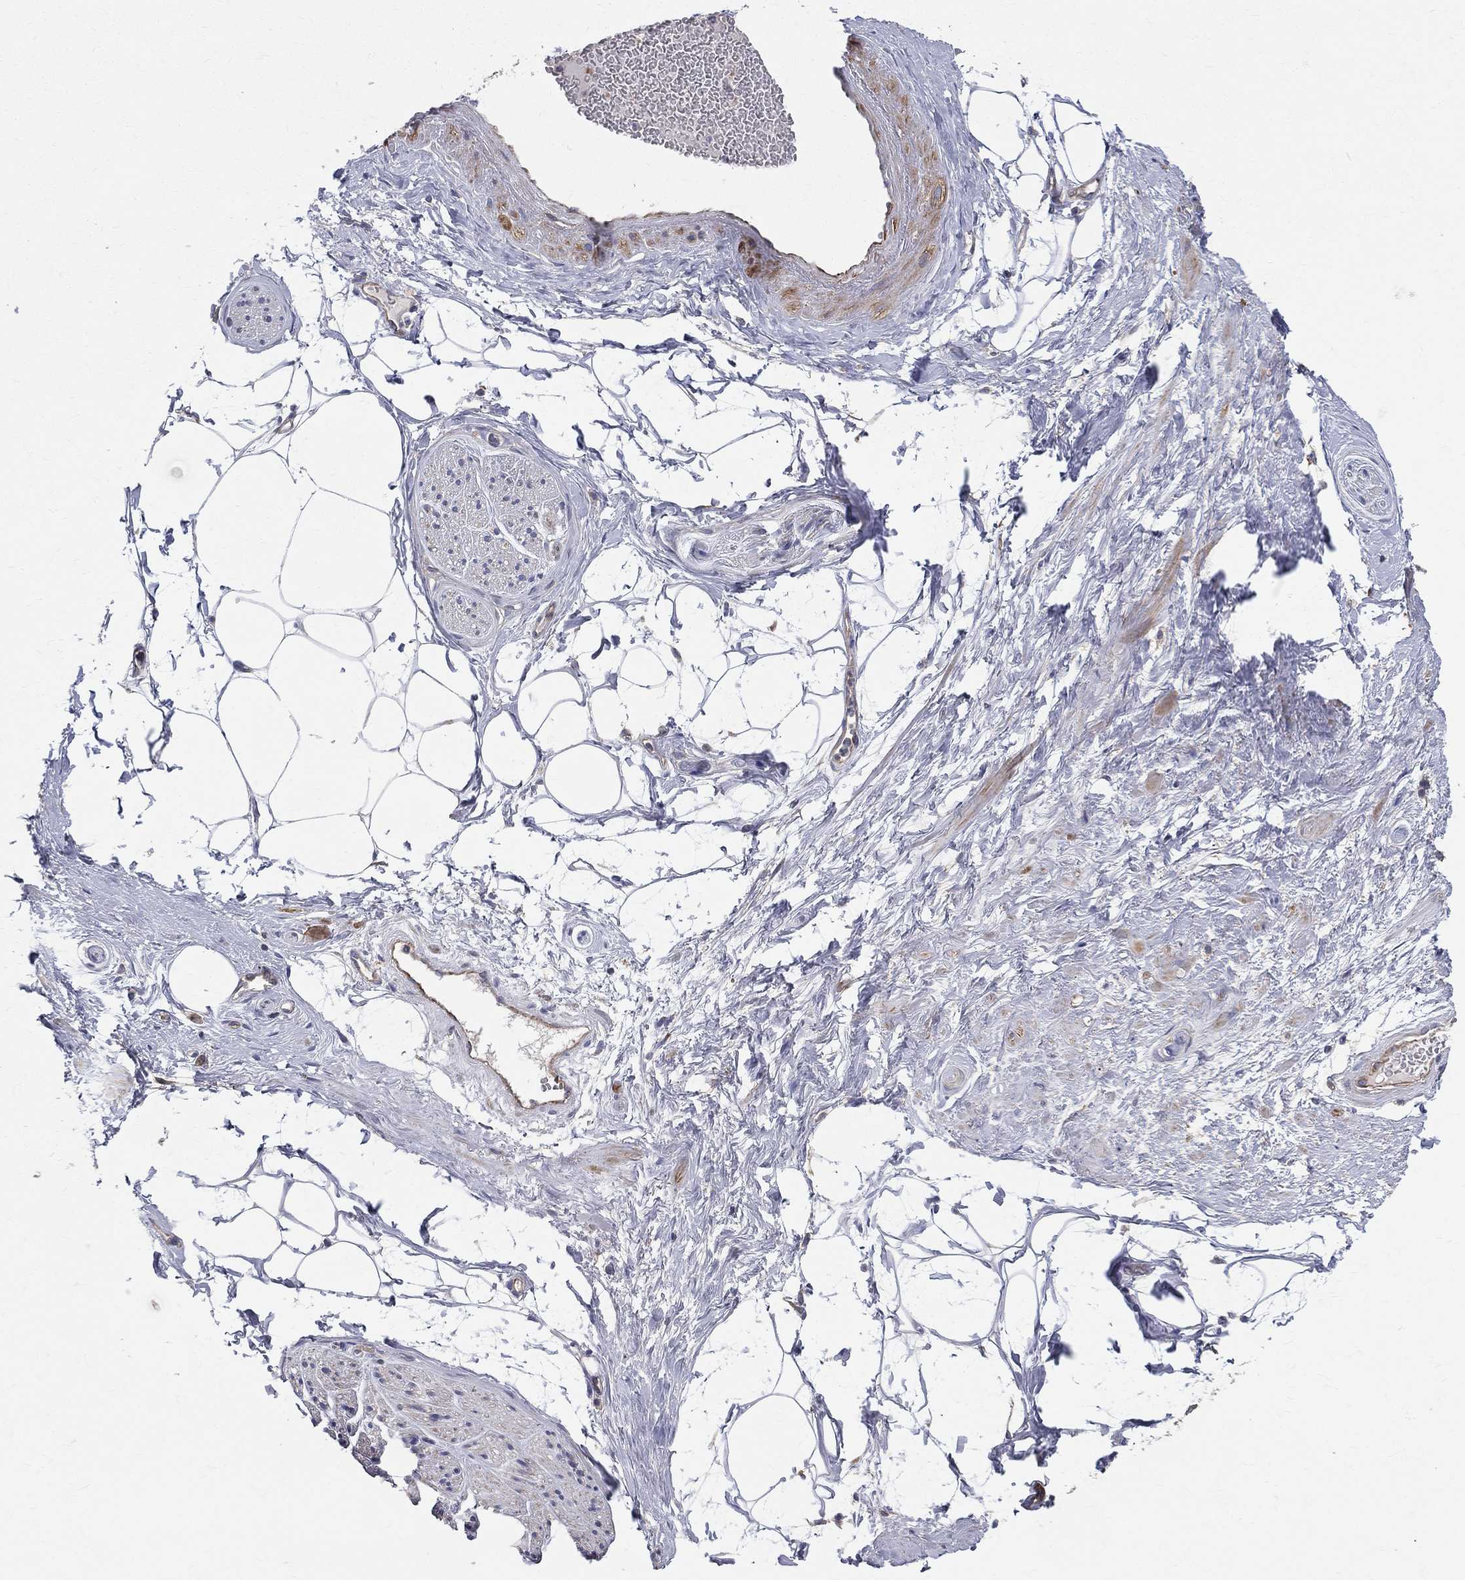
{"staining": {"intensity": "negative", "quantity": "none", "location": "none"}, "tissue": "adipose tissue", "cell_type": "Adipocytes", "image_type": "normal", "snomed": [{"axis": "morphology", "description": "Normal tissue, NOS"}, {"axis": "topography", "description": "Prostate"}, {"axis": "topography", "description": "Peripheral nerve tissue"}], "caption": "A photomicrograph of adipose tissue stained for a protein demonstrates no brown staining in adipocytes.", "gene": "MIX23", "patient": {"sex": "male", "age": 57}}